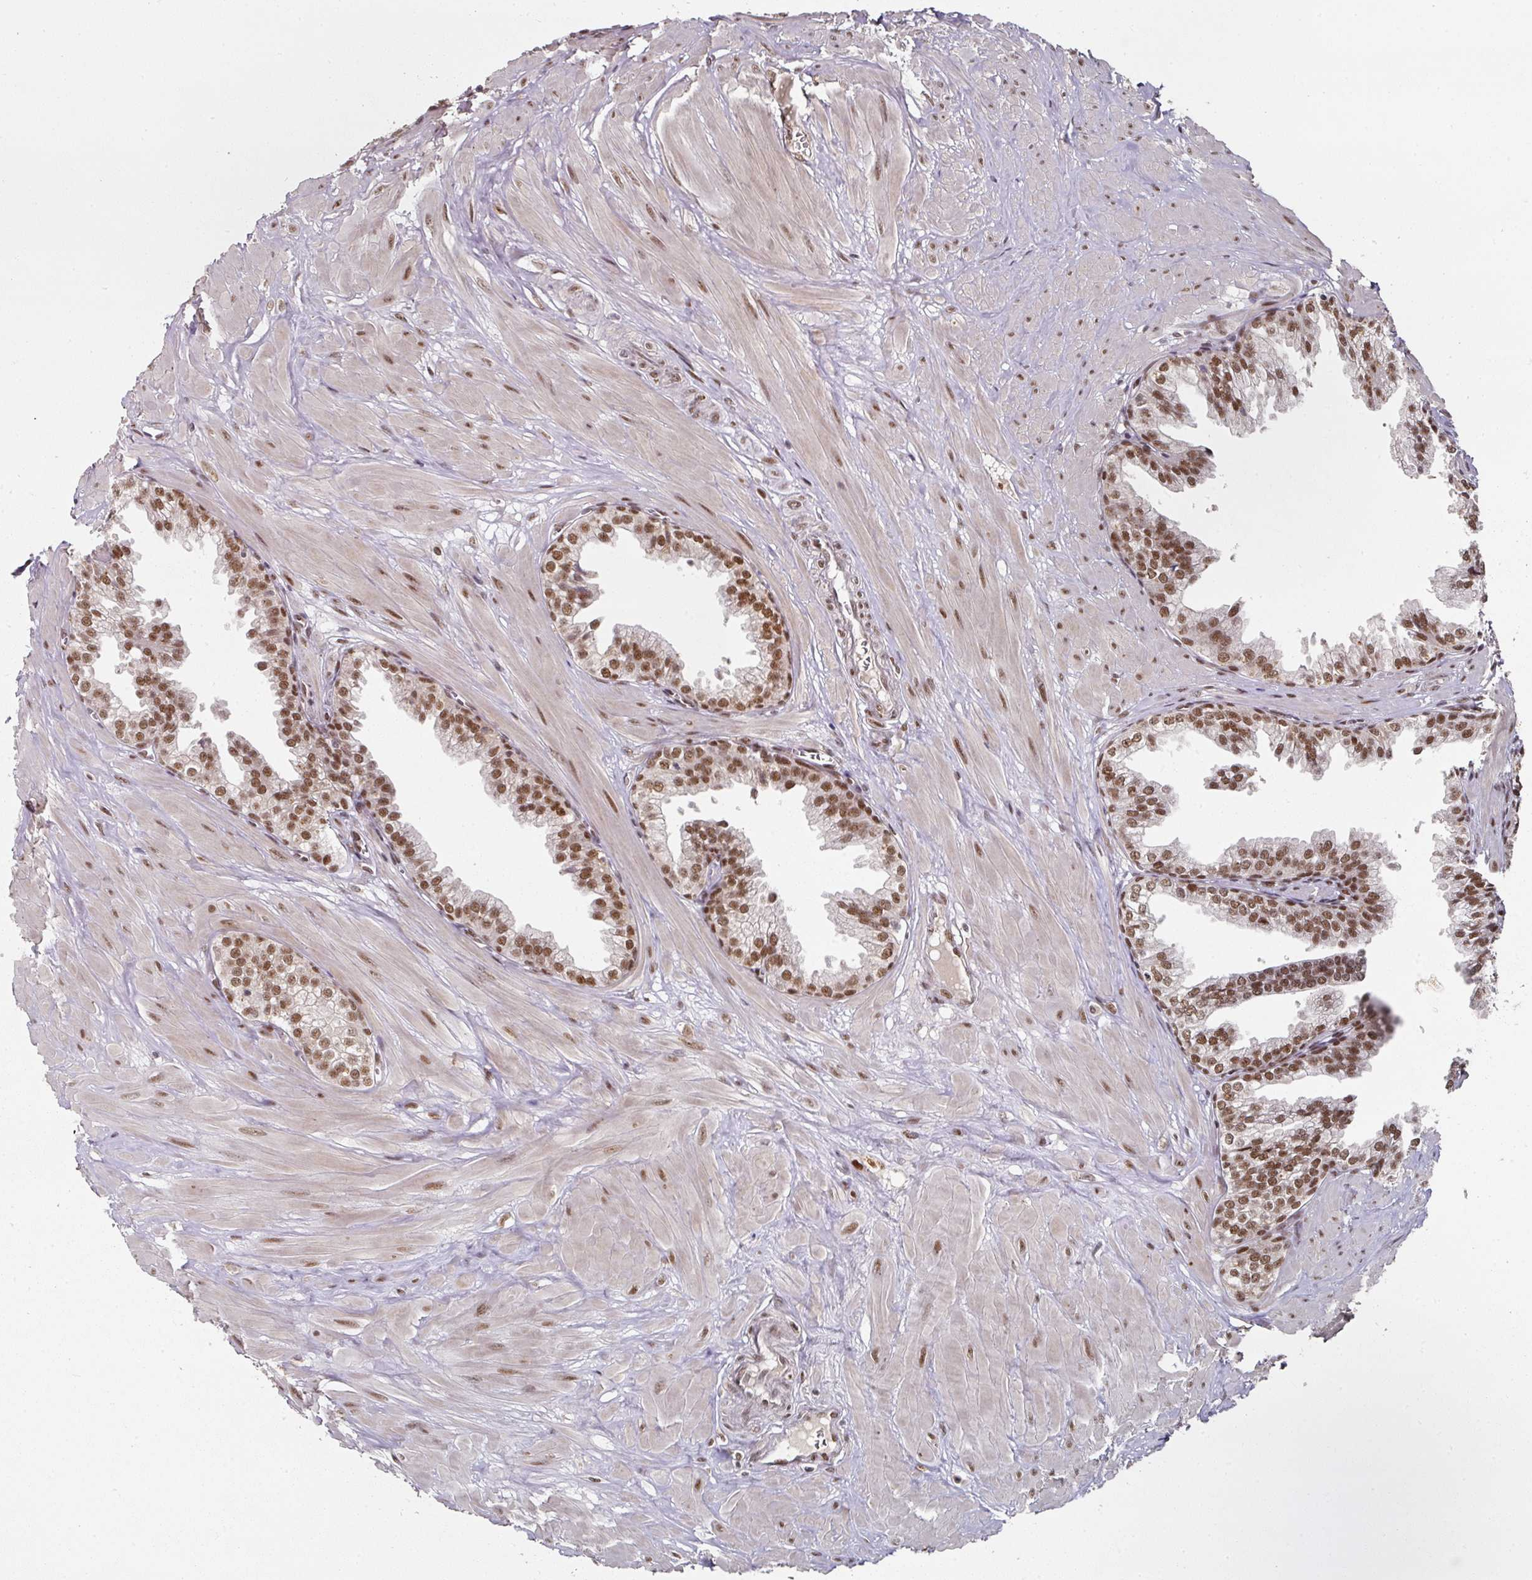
{"staining": {"intensity": "strong", "quantity": ">75%", "location": "nuclear"}, "tissue": "prostate", "cell_type": "Glandular cells", "image_type": "normal", "snomed": [{"axis": "morphology", "description": "Normal tissue, NOS"}, {"axis": "topography", "description": "Prostate"}, {"axis": "topography", "description": "Peripheral nerve tissue"}], "caption": "This histopathology image displays immunohistochemistry staining of unremarkable human prostate, with high strong nuclear expression in approximately >75% of glandular cells.", "gene": "ENSG00000289690", "patient": {"sex": "male", "age": 55}}